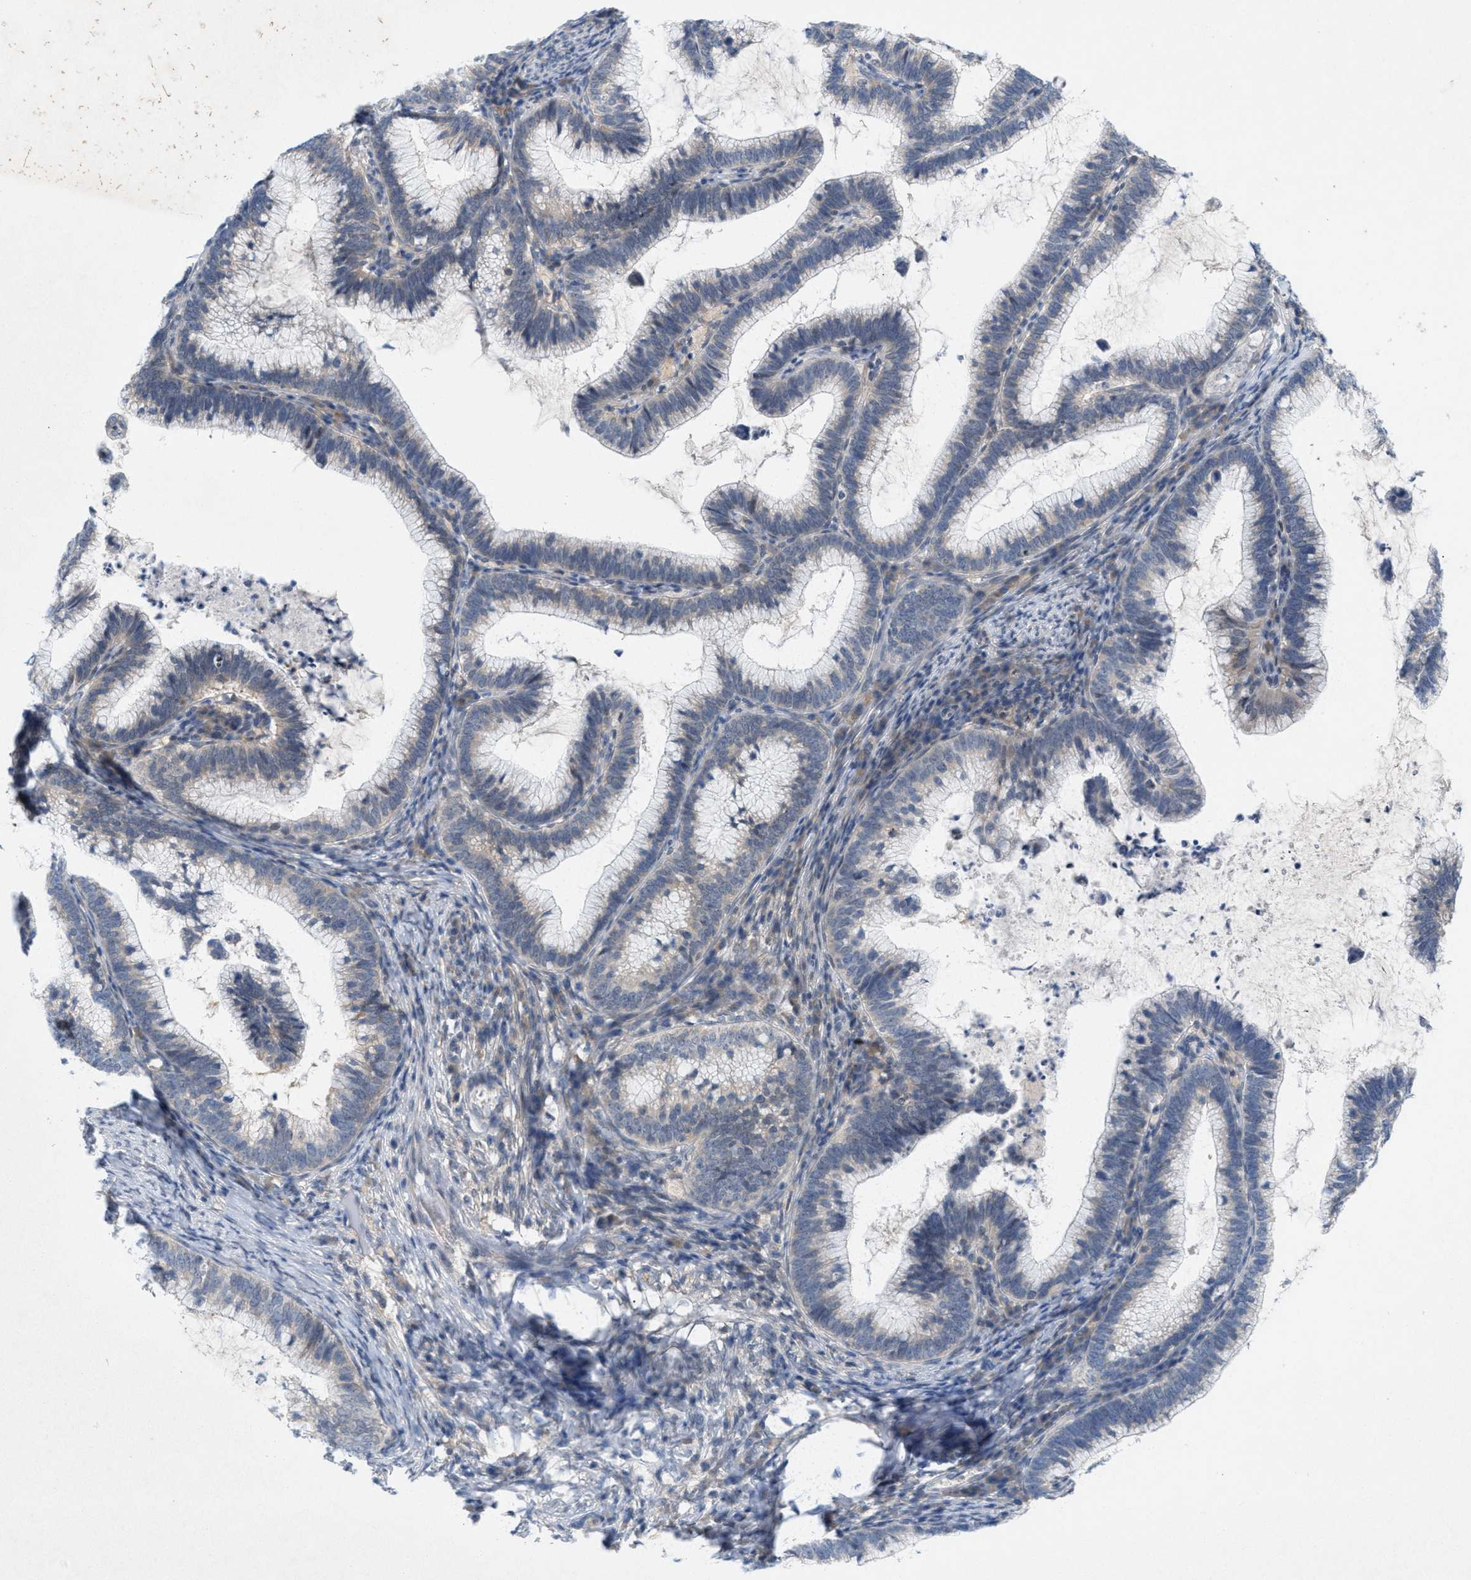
{"staining": {"intensity": "negative", "quantity": "none", "location": "none"}, "tissue": "cervical cancer", "cell_type": "Tumor cells", "image_type": "cancer", "snomed": [{"axis": "morphology", "description": "Adenocarcinoma, NOS"}, {"axis": "topography", "description": "Cervix"}], "caption": "The micrograph exhibits no significant staining in tumor cells of cervical adenocarcinoma.", "gene": "WIPI2", "patient": {"sex": "female", "age": 36}}